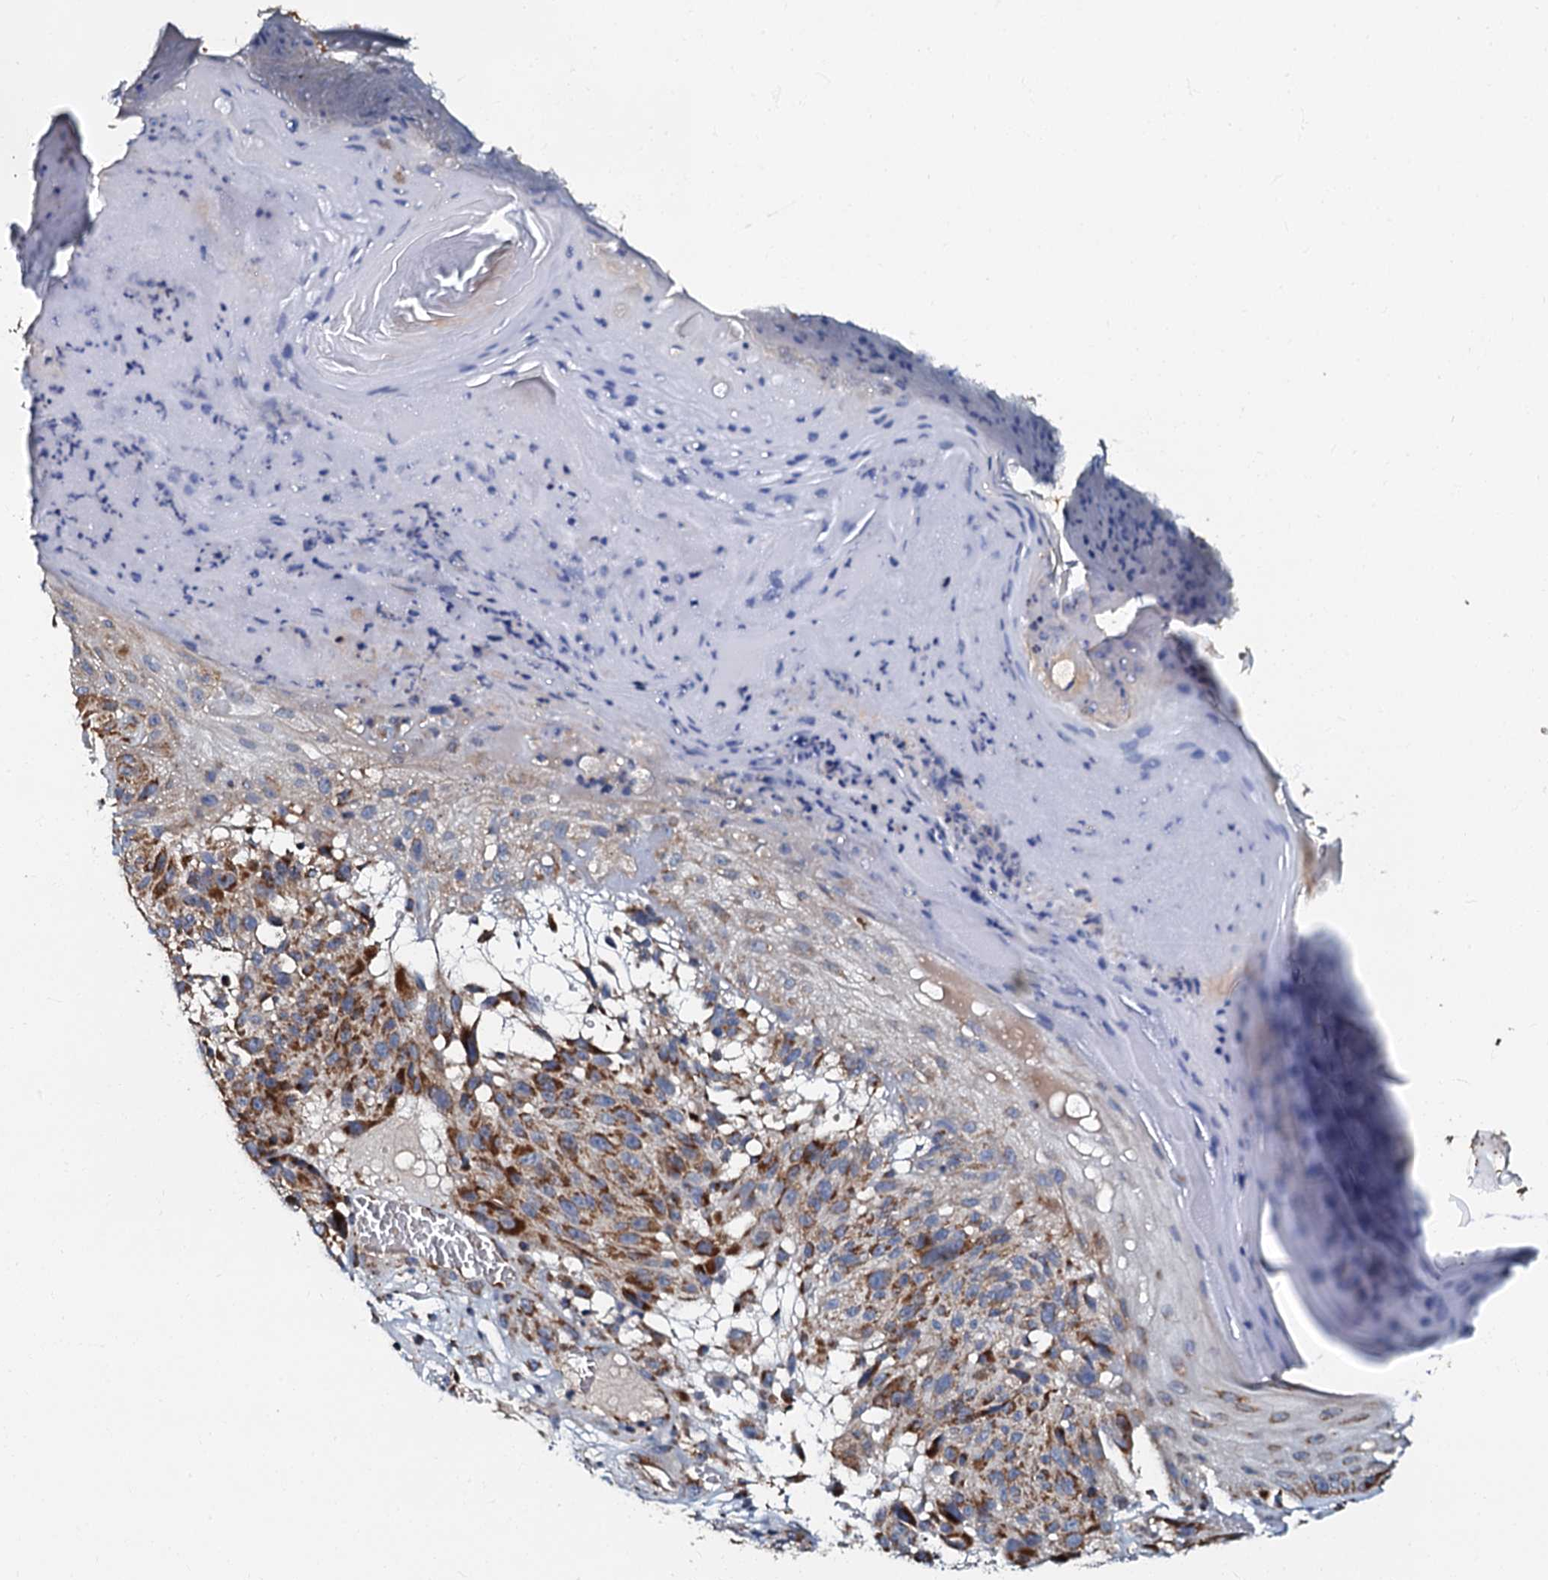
{"staining": {"intensity": "moderate", "quantity": ">75%", "location": "cytoplasmic/membranous"}, "tissue": "melanoma", "cell_type": "Tumor cells", "image_type": "cancer", "snomed": [{"axis": "morphology", "description": "Malignant melanoma, NOS"}, {"axis": "topography", "description": "Skin"}], "caption": "Malignant melanoma stained with immunohistochemistry (IHC) shows moderate cytoplasmic/membranous staining in about >75% of tumor cells.", "gene": "NDUFA12", "patient": {"sex": "male", "age": 83}}